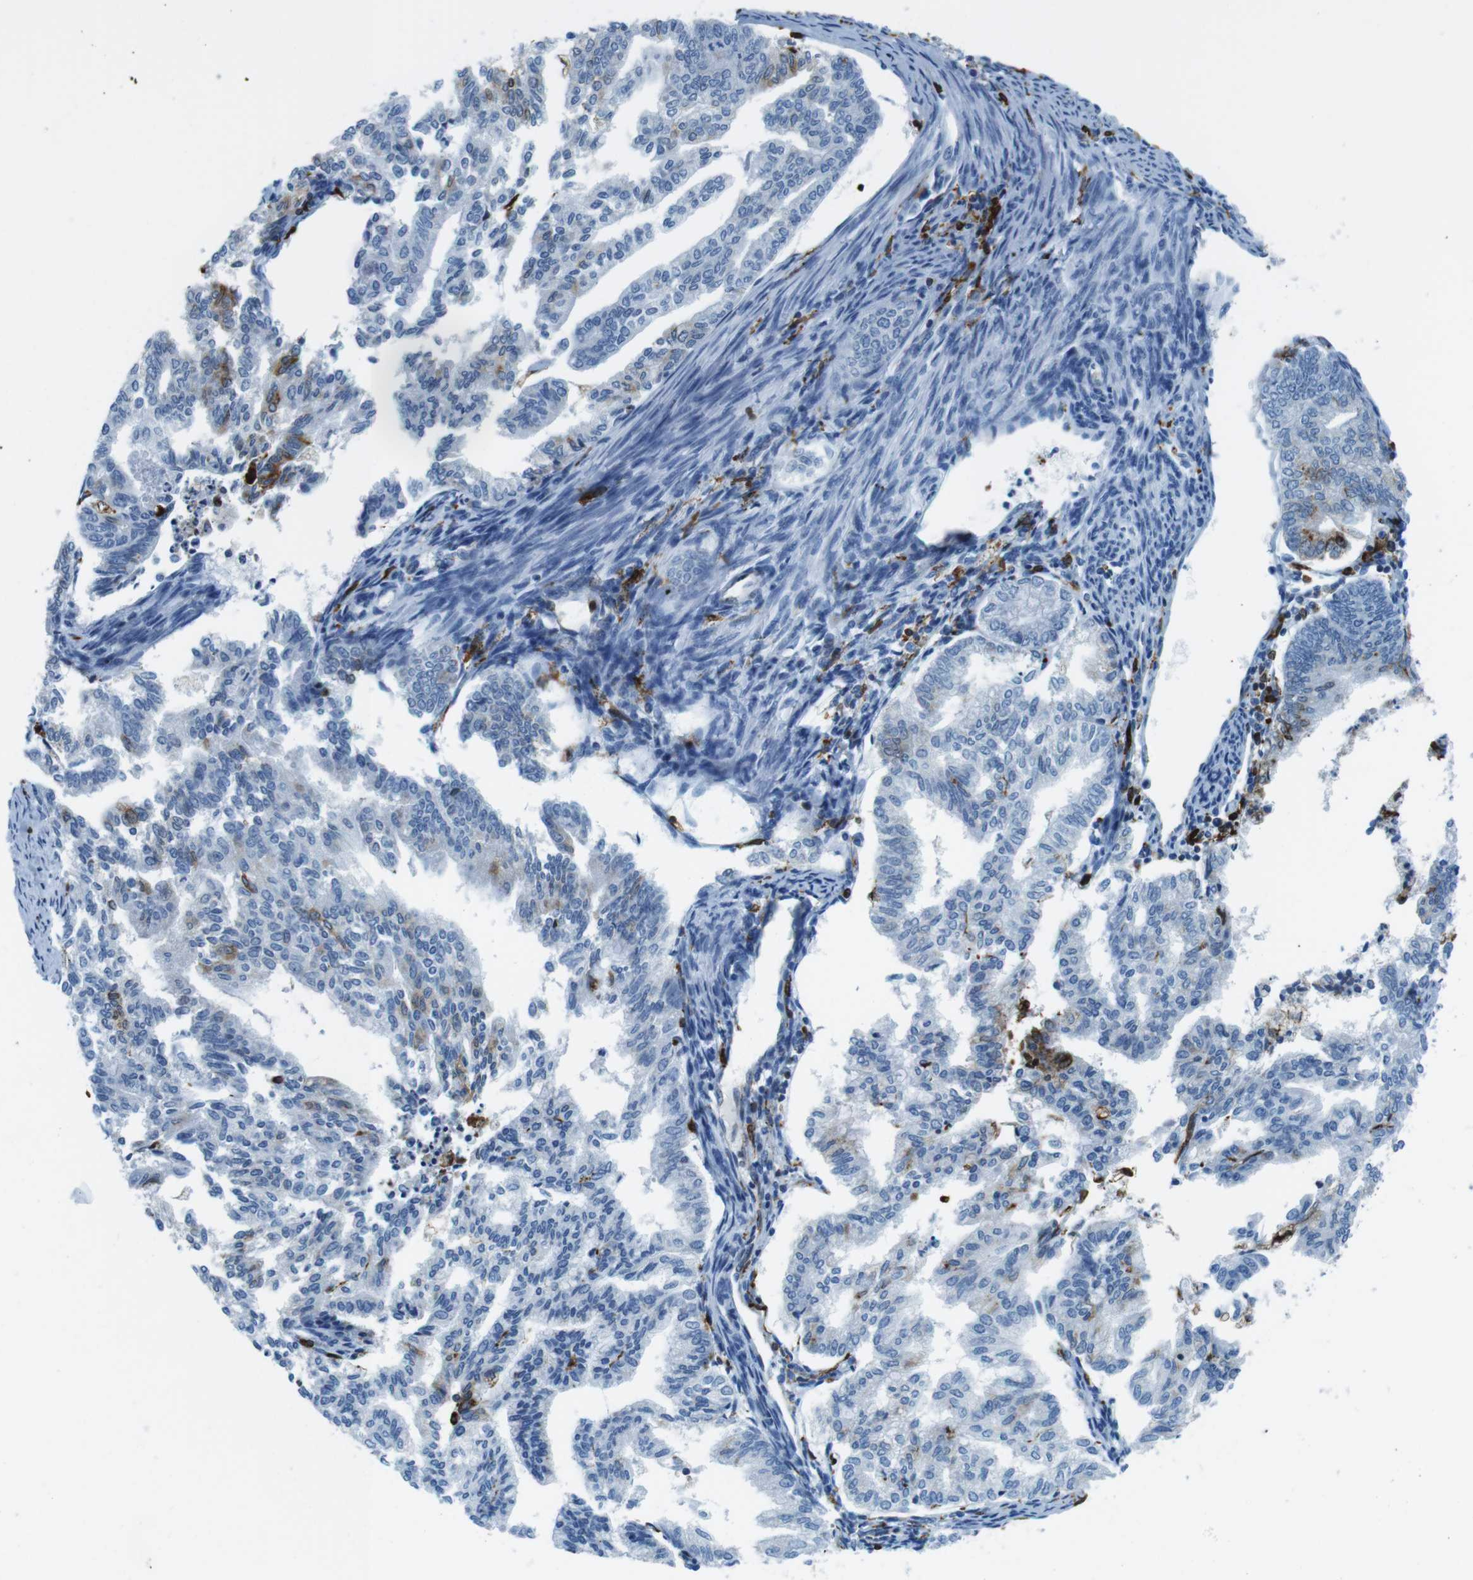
{"staining": {"intensity": "negative", "quantity": "none", "location": "none"}, "tissue": "endometrial cancer", "cell_type": "Tumor cells", "image_type": "cancer", "snomed": [{"axis": "morphology", "description": "Adenocarcinoma, NOS"}, {"axis": "topography", "description": "Endometrium"}], "caption": "Endometrial adenocarcinoma stained for a protein using IHC exhibits no staining tumor cells.", "gene": "CIITA", "patient": {"sex": "female", "age": 79}}